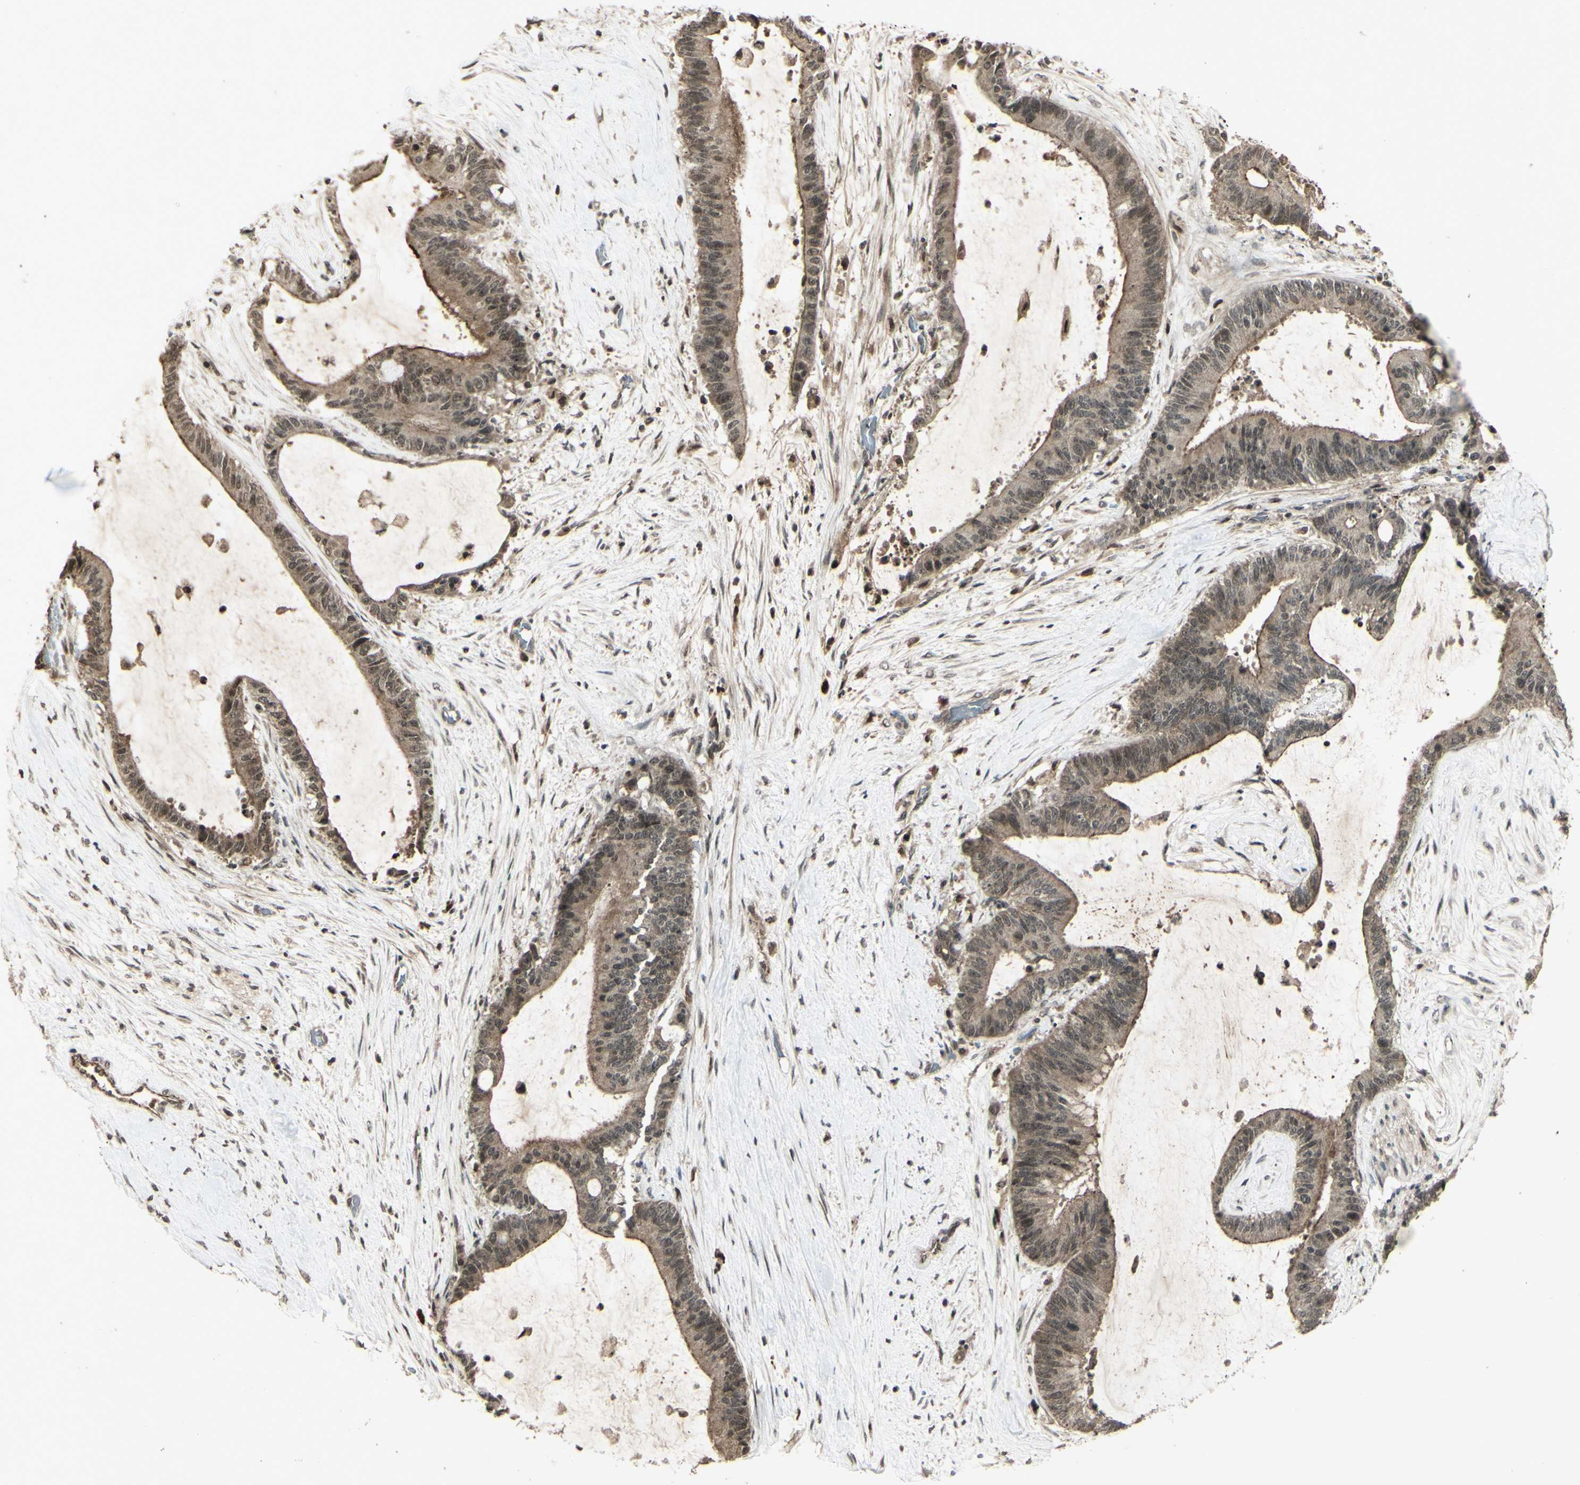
{"staining": {"intensity": "weak", "quantity": ">75%", "location": "cytoplasmic/membranous"}, "tissue": "liver cancer", "cell_type": "Tumor cells", "image_type": "cancer", "snomed": [{"axis": "morphology", "description": "Cholangiocarcinoma"}, {"axis": "topography", "description": "Liver"}], "caption": "Human liver cancer (cholangiocarcinoma) stained with a brown dye reveals weak cytoplasmic/membranous positive staining in approximately >75% of tumor cells.", "gene": "BLNK", "patient": {"sex": "female", "age": 73}}